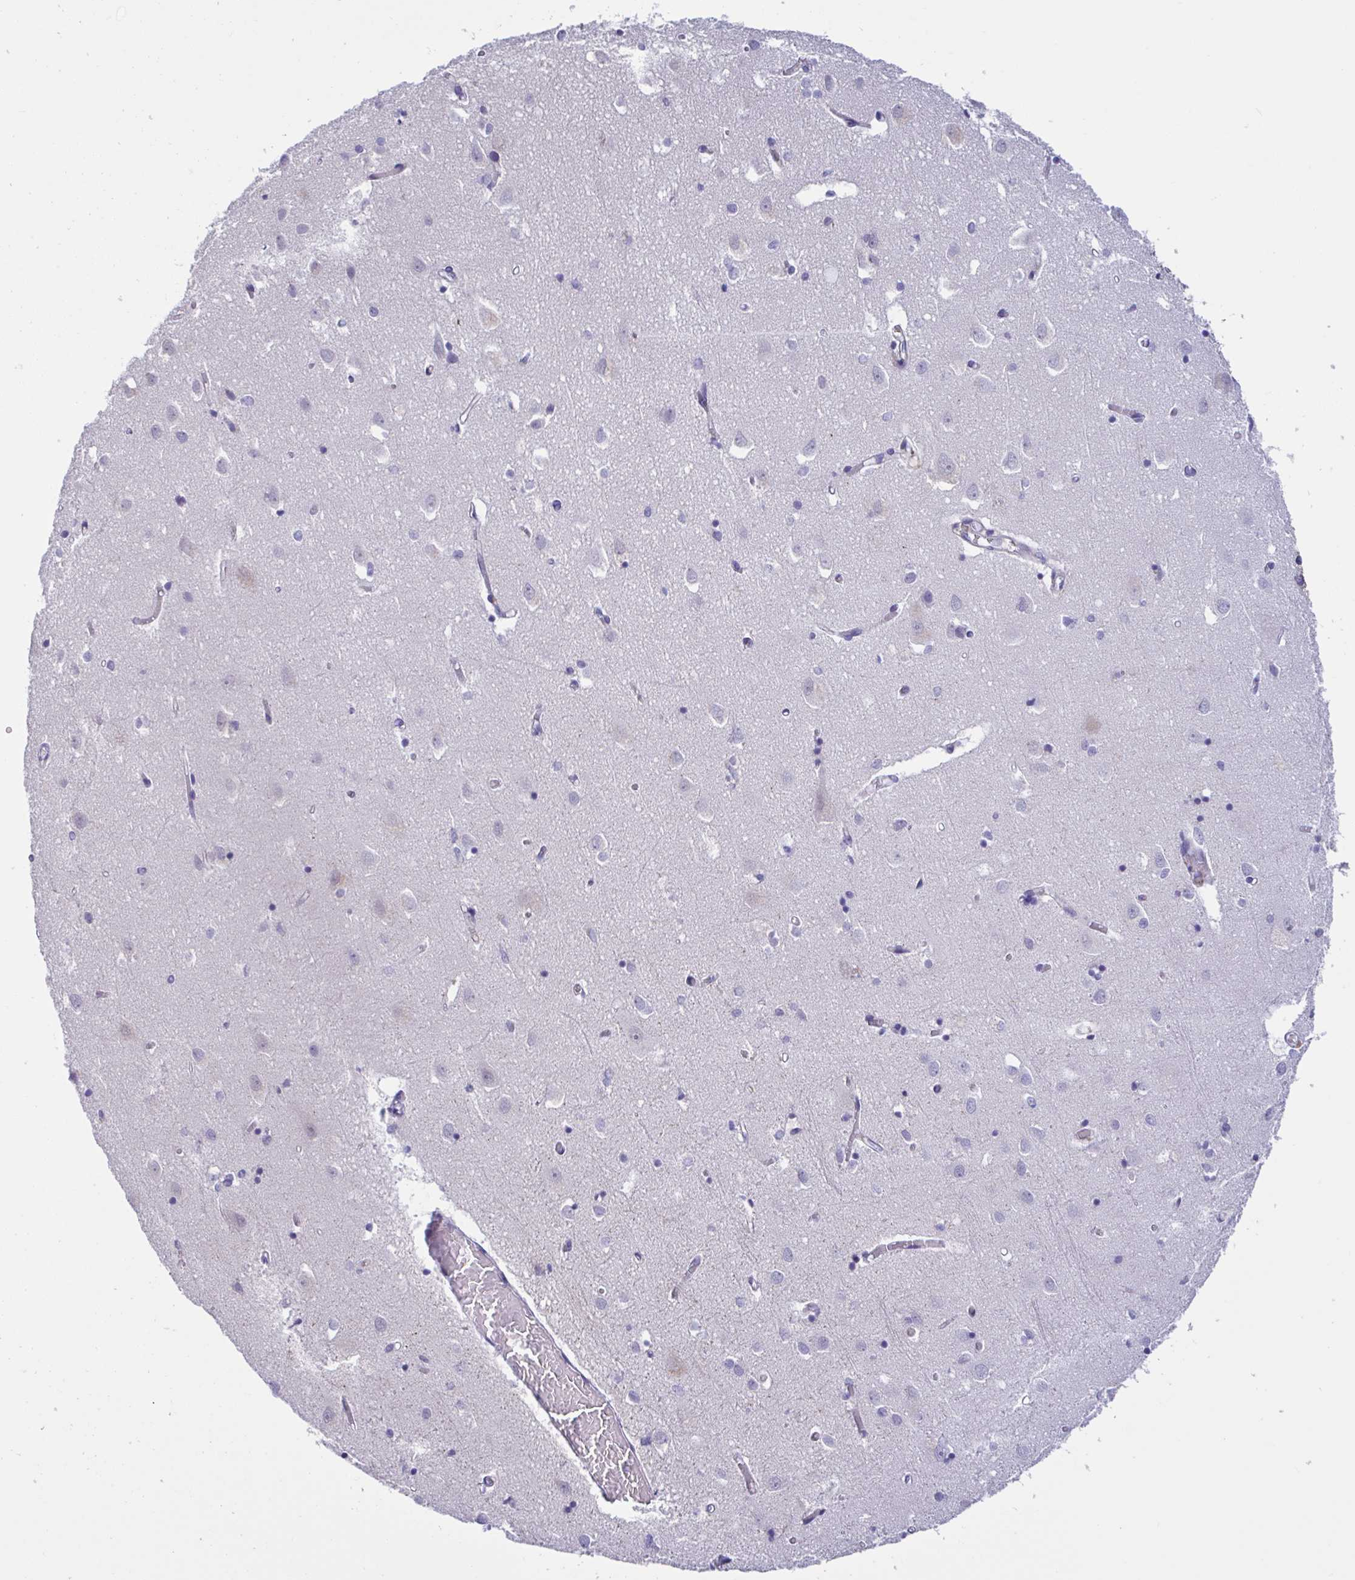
{"staining": {"intensity": "negative", "quantity": "none", "location": "none"}, "tissue": "cerebral cortex", "cell_type": "Endothelial cells", "image_type": "normal", "snomed": [{"axis": "morphology", "description": "Normal tissue, NOS"}, {"axis": "topography", "description": "Cerebral cortex"}], "caption": "DAB immunohistochemical staining of normal human cerebral cortex reveals no significant staining in endothelial cells.", "gene": "MS4A14", "patient": {"sex": "male", "age": 70}}